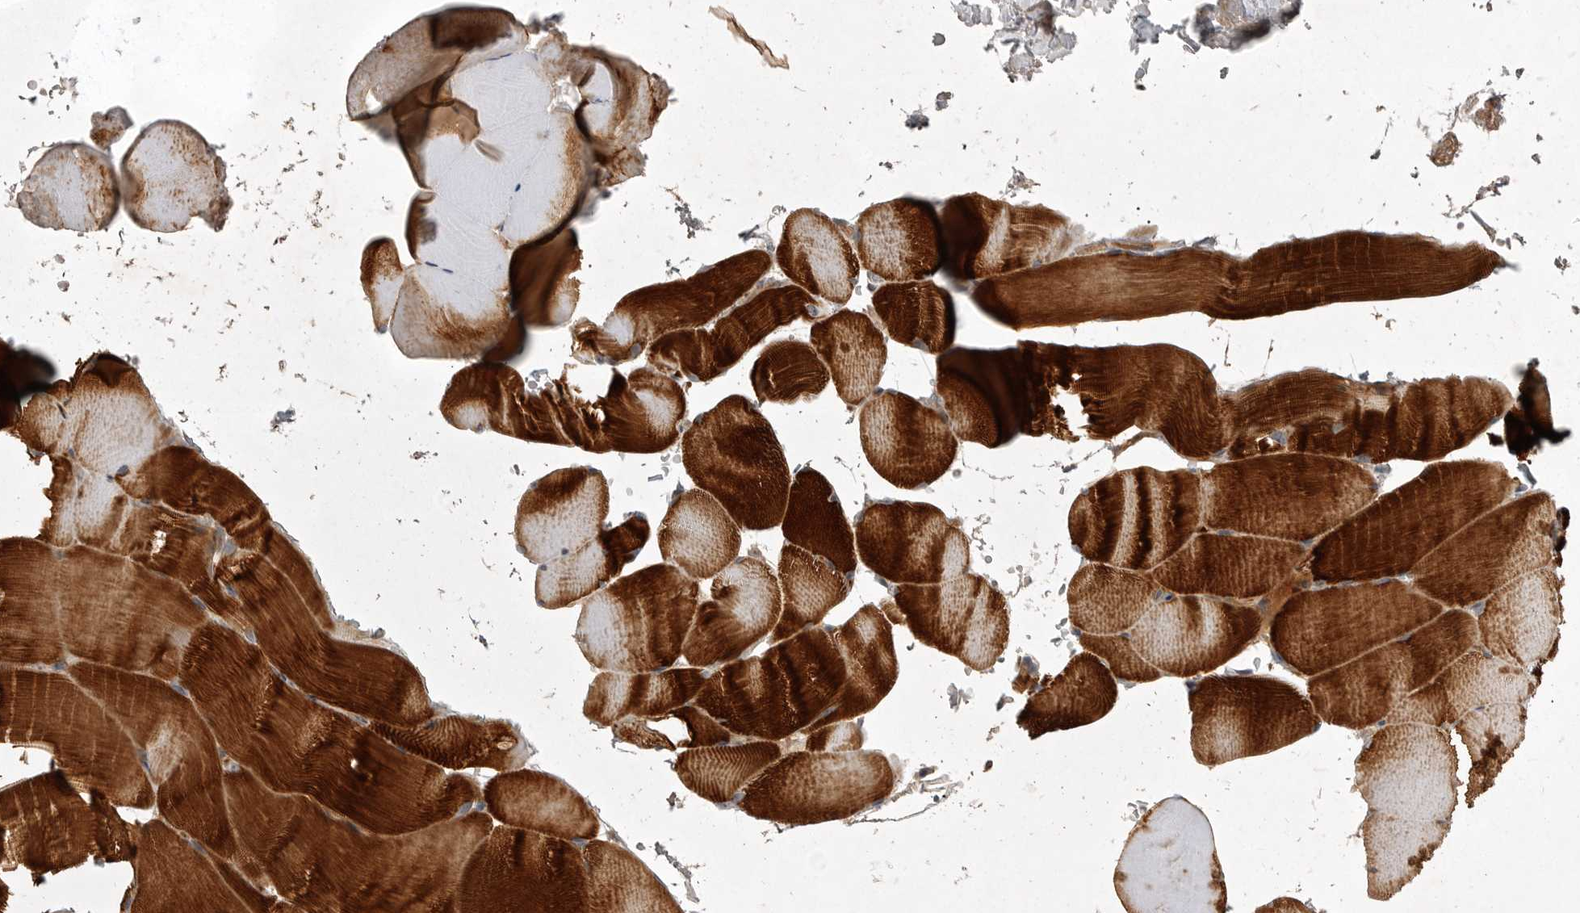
{"staining": {"intensity": "strong", "quantity": ">75%", "location": "cytoplasmic/membranous"}, "tissue": "skeletal muscle", "cell_type": "Myocytes", "image_type": "normal", "snomed": [{"axis": "morphology", "description": "Normal tissue, NOS"}, {"axis": "topography", "description": "Skeletal muscle"}, {"axis": "topography", "description": "Parathyroid gland"}], "caption": "Protein positivity by IHC displays strong cytoplasmic/membranous positivity in approximately >75% of myocytes in benign skeletal muscle.", "gene": "GPR31", "patient": {"sex": "female", "age": 37}}